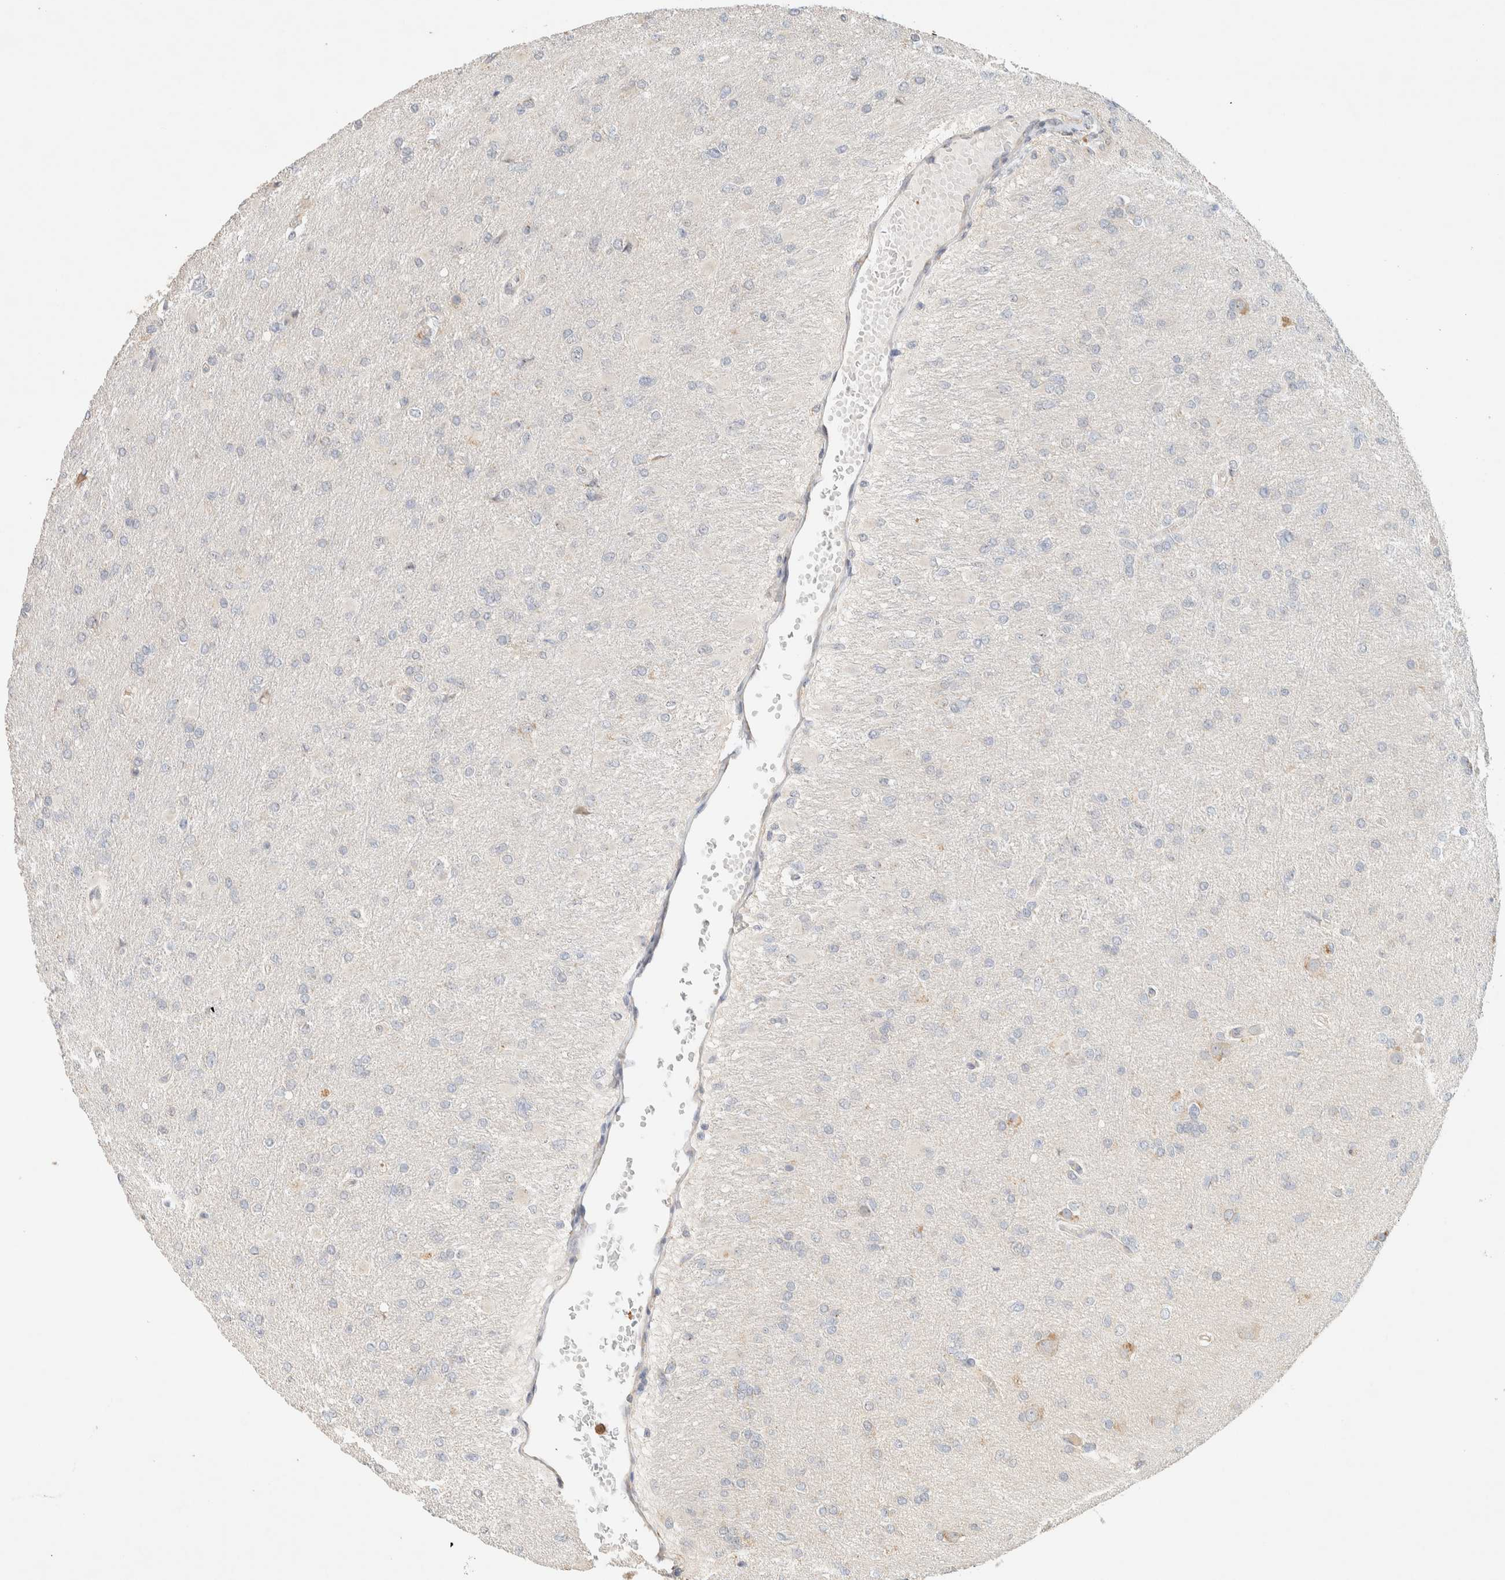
{"staining": {"intensity": "negative", "quantity": "none", "location": "none"}, "tissue": "glioma", "cell_type": "Tumor cells", "image_type": "cancer", "snomed": [{"axis": "morphology", "description": "Glioma, malignant, High grade"}, {"axis": "topography", "description": "Cerebral cortex"}], "caption": "There is no significant positivity in tumor cells of high-grade glioma (malignant). (Stains: DAB IHC with hematoxylin counter stain, Microscopy: brightfield microscopy at high magnification).", "gene": "TTC3", "patient": {"sex": "female", "age": 36}}